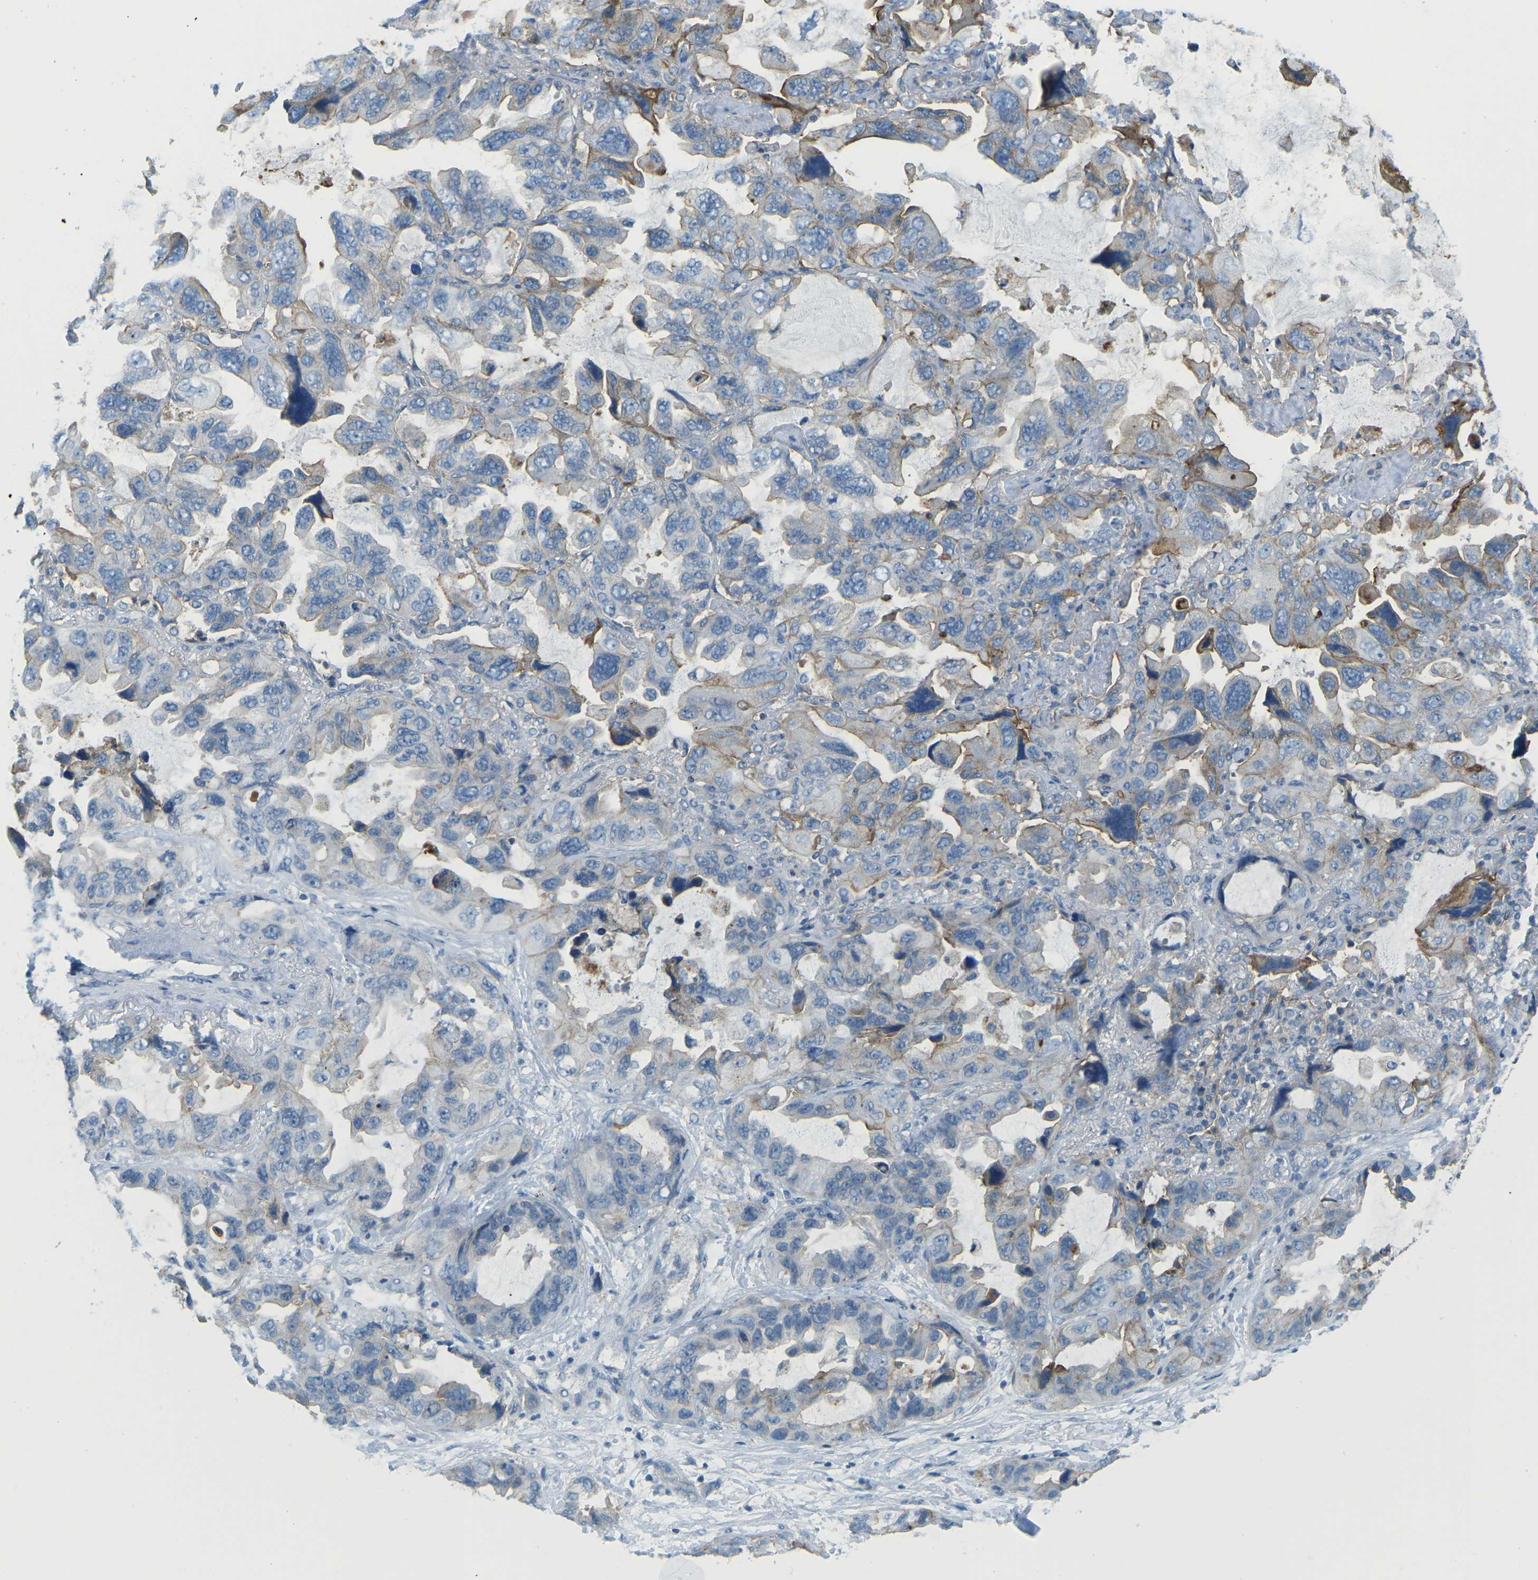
{"staining": {"intensity": "moderate", "quantity": "<25%", "location": "cytoplasmic/membranous"}, "tissue": "lung cancer", "cell_type": "Tumor cells", "image_type": "cancer", "snomed": [{"axis": "morphology", "description": "Squamous cell carcinoma, NOS"}, {"axis": "topography", "description": "Lung"}], "caption": "A photomicrograph of human lung cancer stained for a protein exhibits moderate cytoplasmic/membranous brown staining in tumor cells.", "gene": "CD47", "patient": {"sex": "female", "age": 73}}